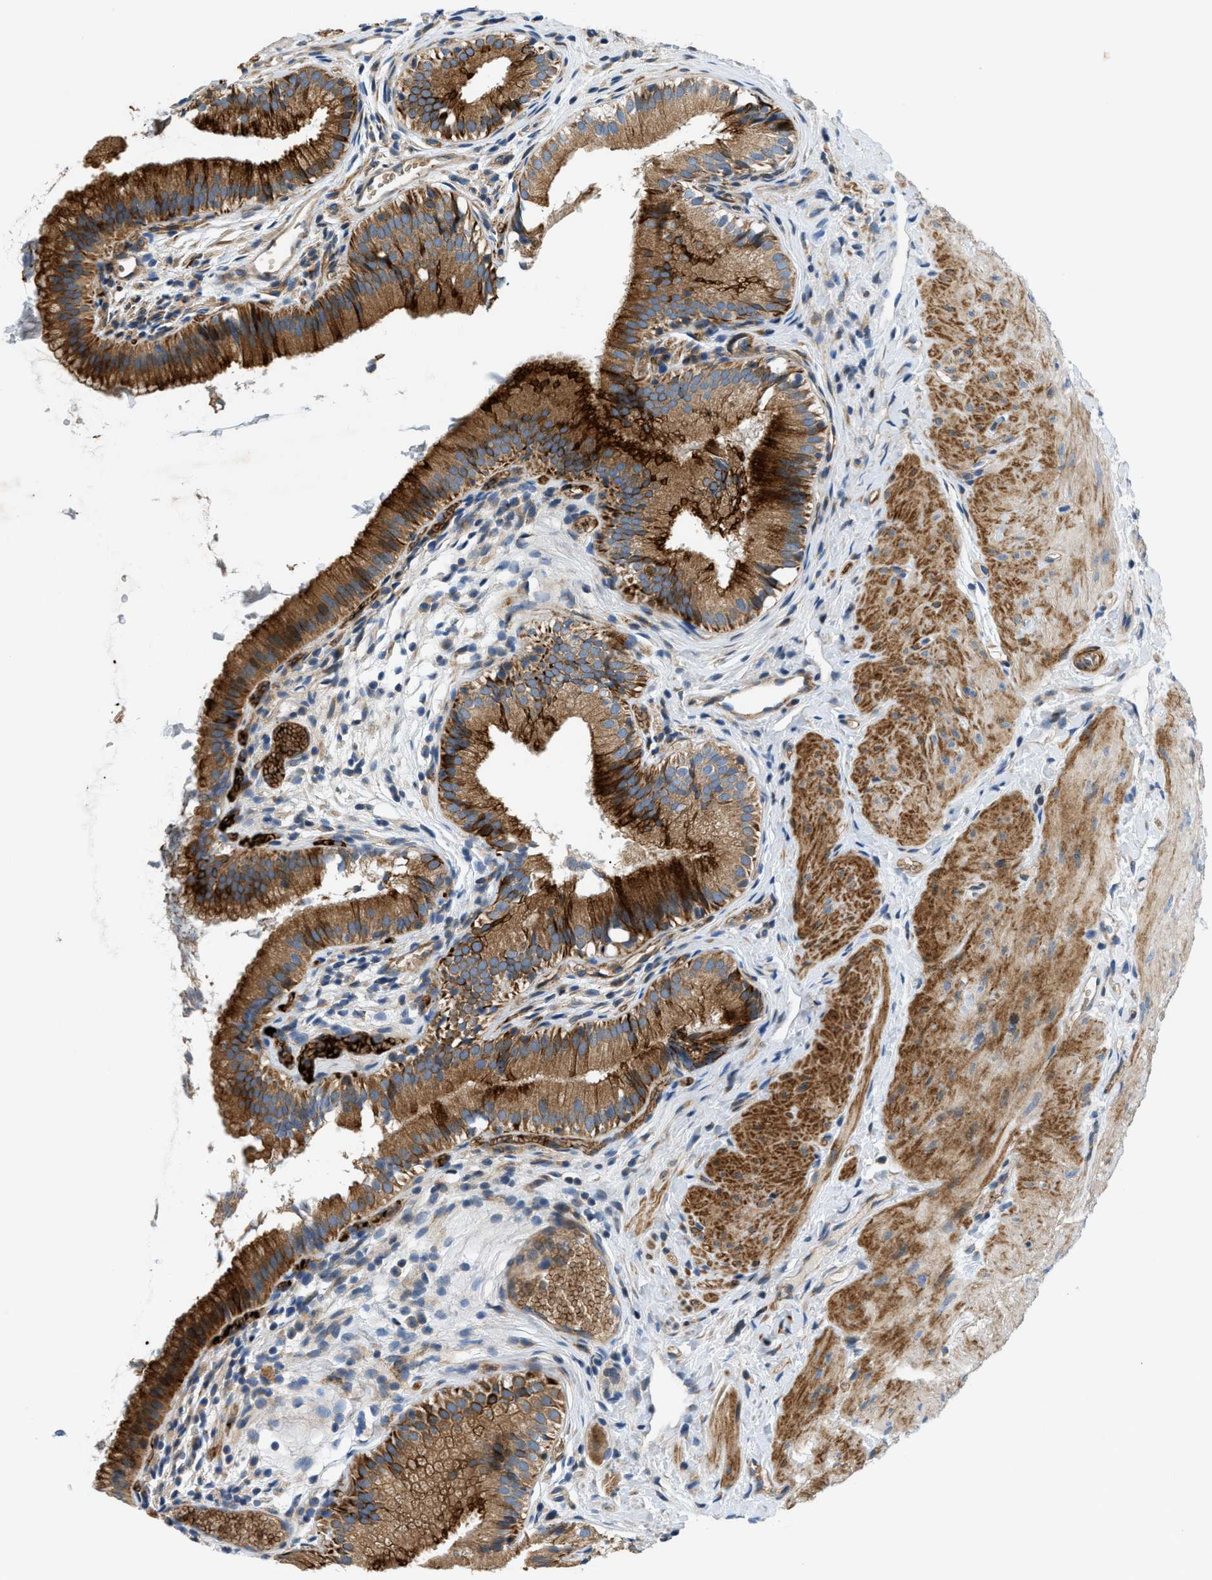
{"staining": {"intensity": "strong", "quantity": ">75%", "location": "cytoplasmic/membranous"}, "tissue": "gallbladder", "cell_type": "Glandular cells", "image_type": "normal", "snomed": [{"axis": "morphology", "description": "Normal tissue, NOS"}, {"axis": "topography", "description": "Gallbladder"}], "caption": "Approximately >75% of glandular cells in normal gallbladder reveal strong cytoplasmic/membranous protein expression as visualized by brown immunohistochemical staining.", "gene": "DHODH", "patient": {"sex": "female", "age": 26}}